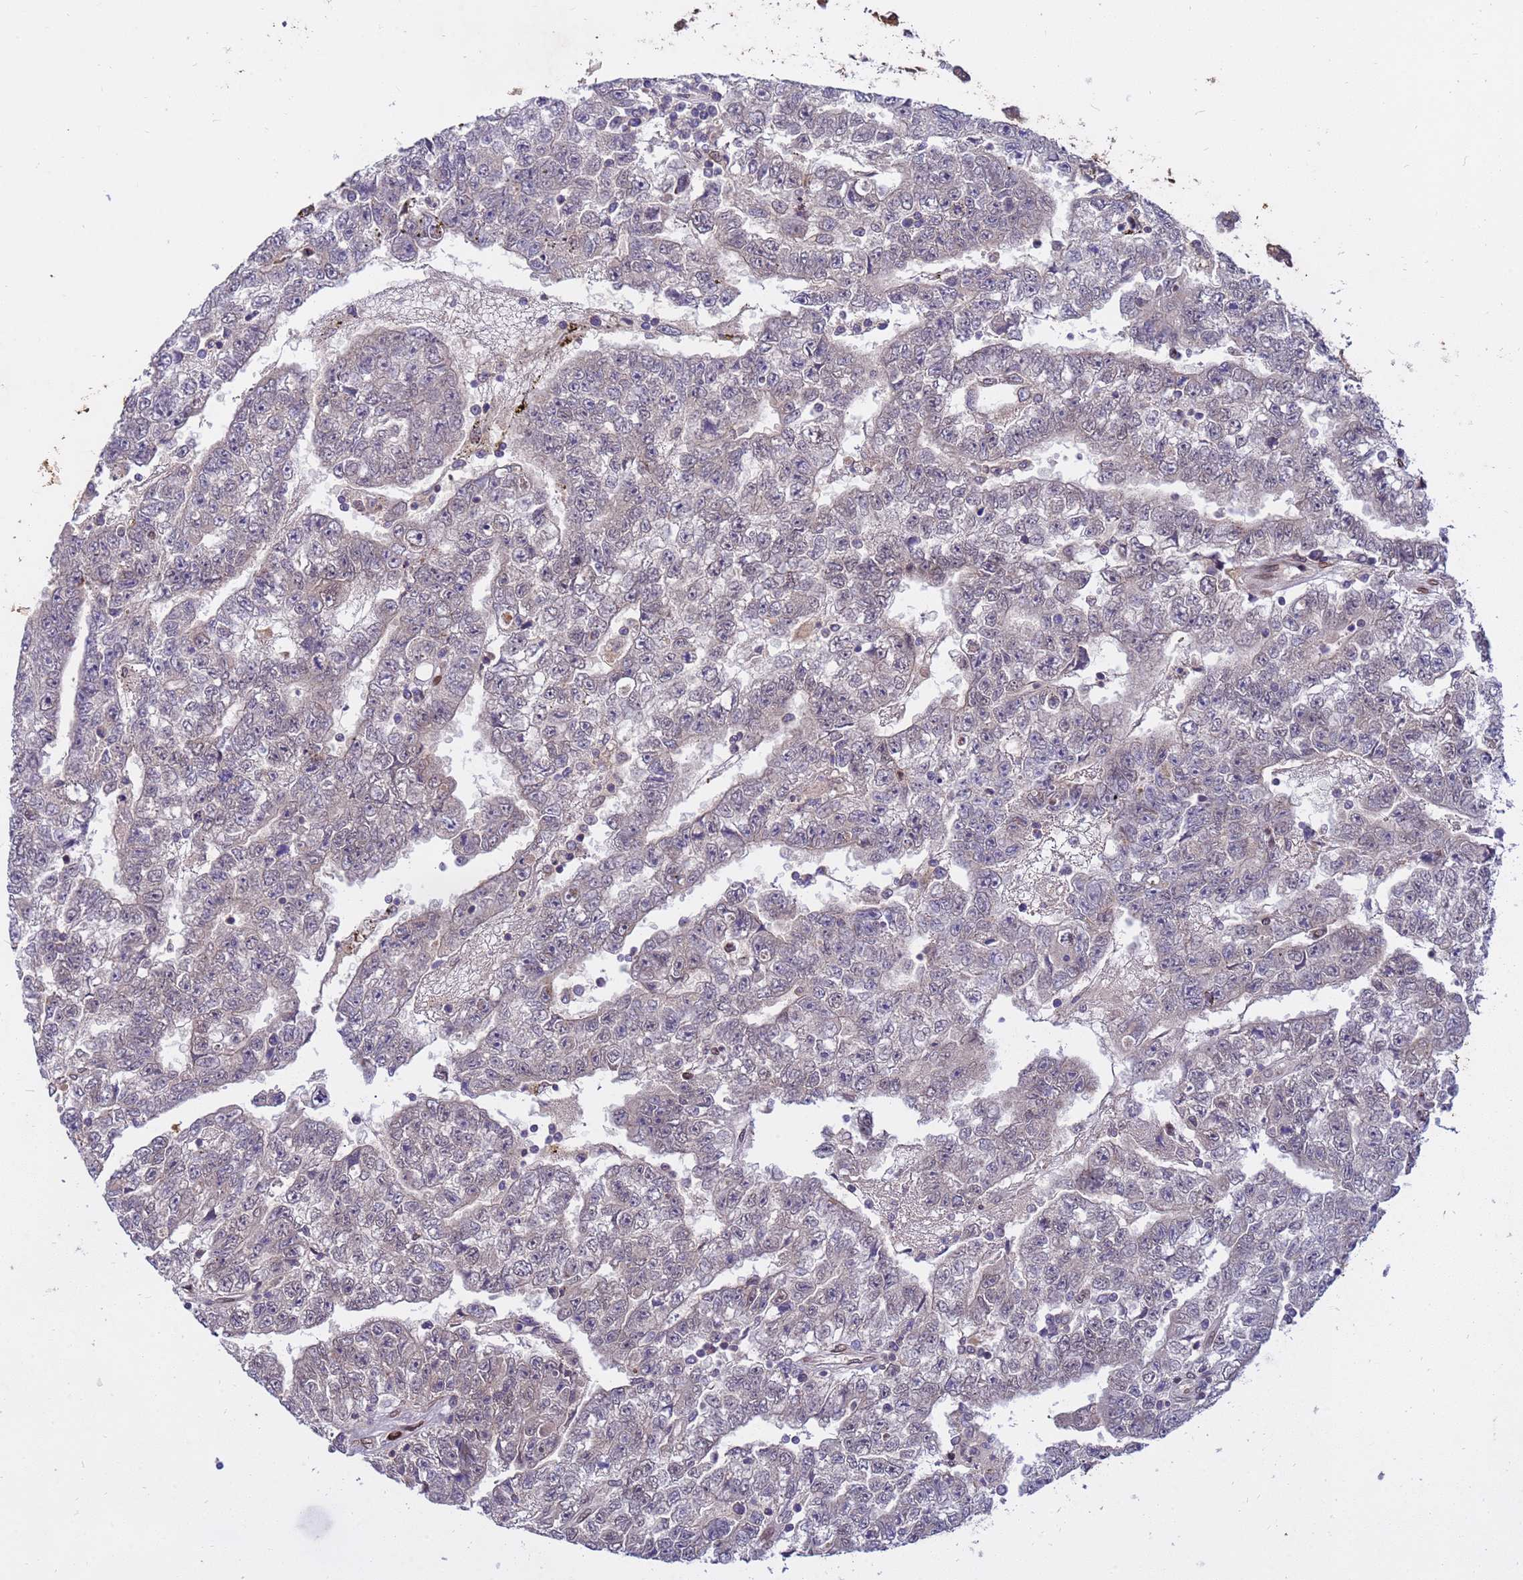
{"staining": {"intensity": "weak", "quantity": "<25%", "location": "nuclear"}, "tissue": "testis cancer", "cell_type": "Tumor cells", "image_type": "cancer", "snomed": [{"axis": "morphology", "description": "Carcinoma, Embryonal, NOS"}, {"axis": "topography", "description": "Testis"}], "caption": "Tumor cells are negative for protein expression in human embryonal carcinoma (testis).", "gene": "GPR135", "patient": {"sex": "male", "age": 25}}